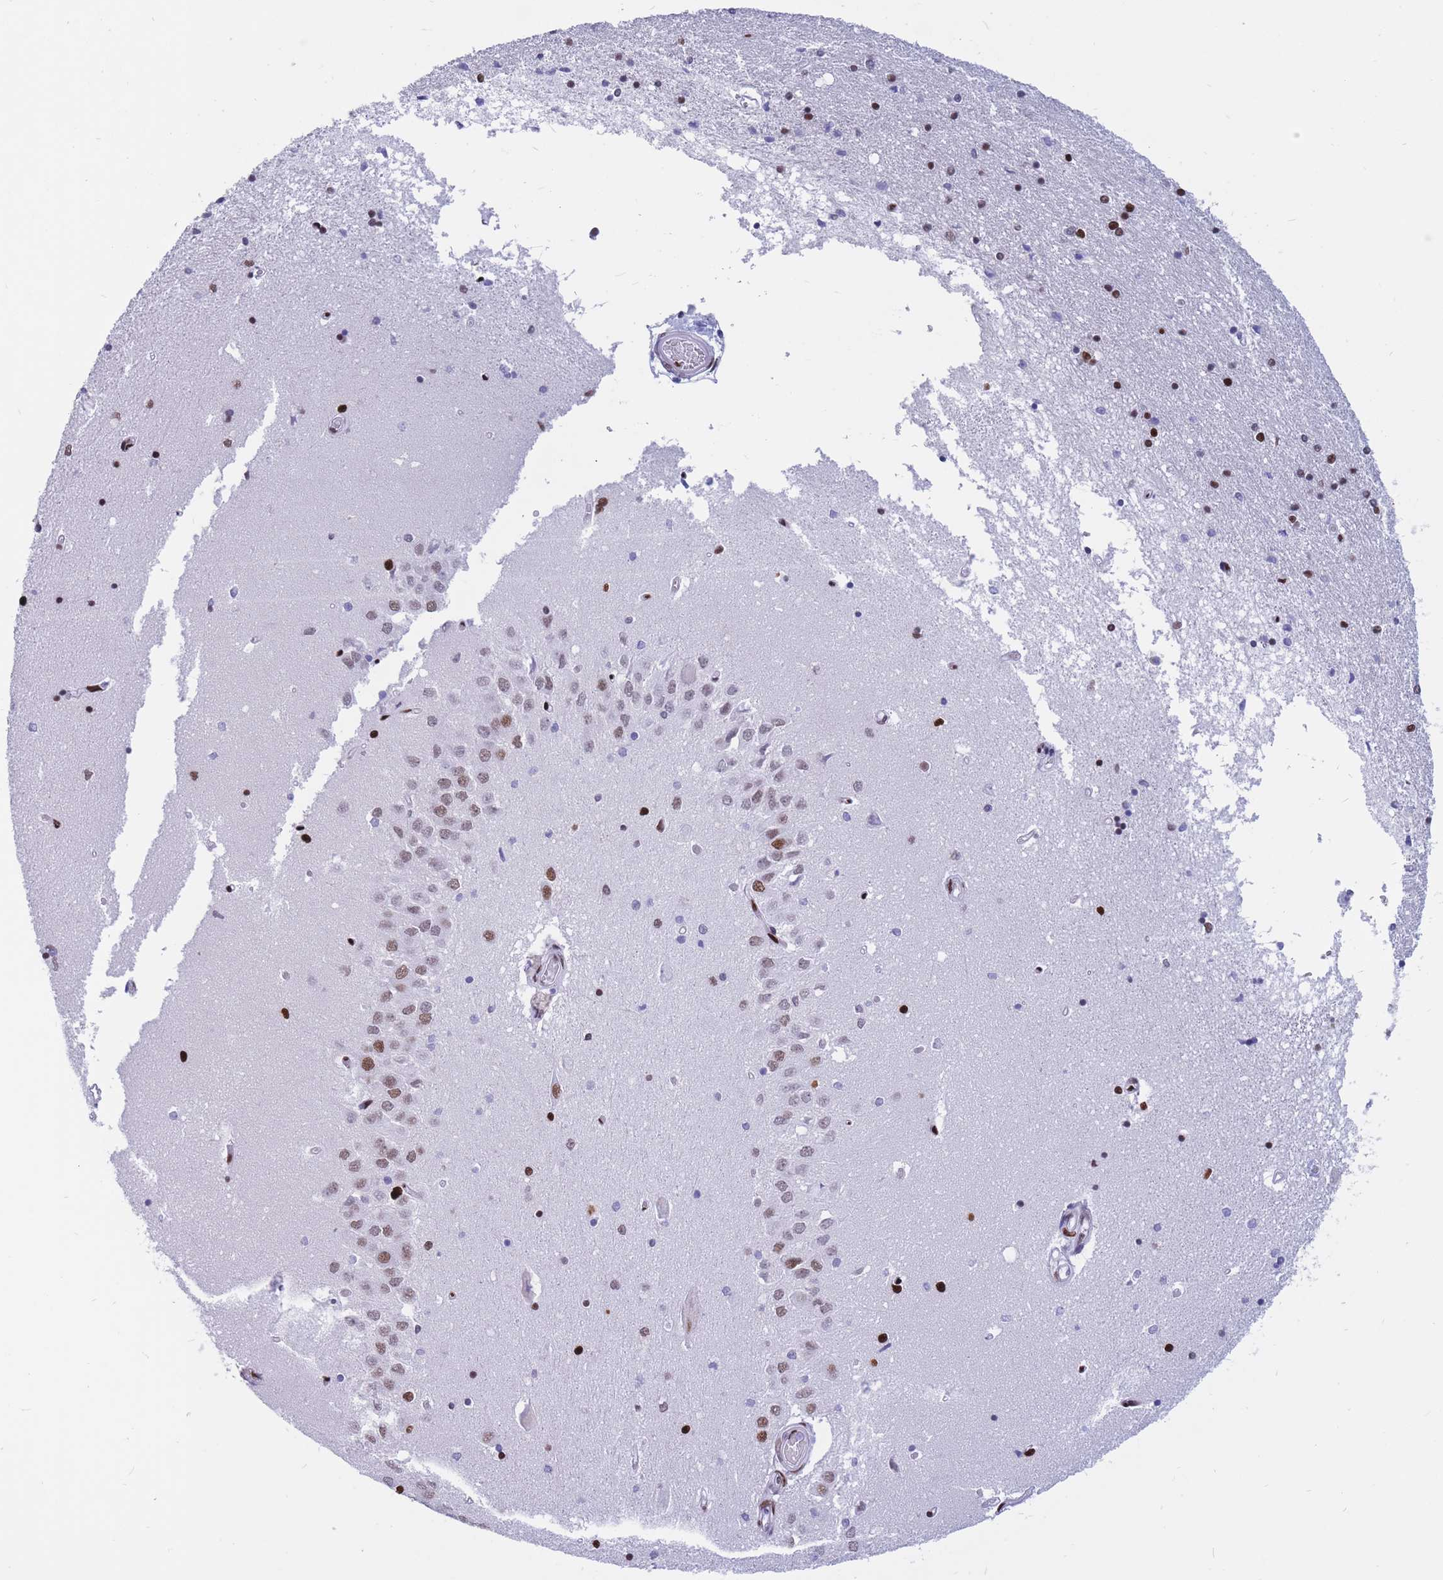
{"staining": {"intensity": "strong", "quantity": "<25%", "location": "nuclear"}, "tissue": "hippocampus", "cell_type": "Glial cells", "image_type": "normal", "snomed": [{"axis": "morphology", "description": "Normal tissue, NOS"}, {"axis": "topography", "description": "Hippocampus"}], "caption": "Glial cells display strong nuclear staining in about <25% of cells in benign hippocampus. (DAB (3,3'-diaminobenzidine) IHC, brown staining for protein, blue staining for nuclei).", "gene": "NASP", "patient": {"sex": "male", "age": 45}}